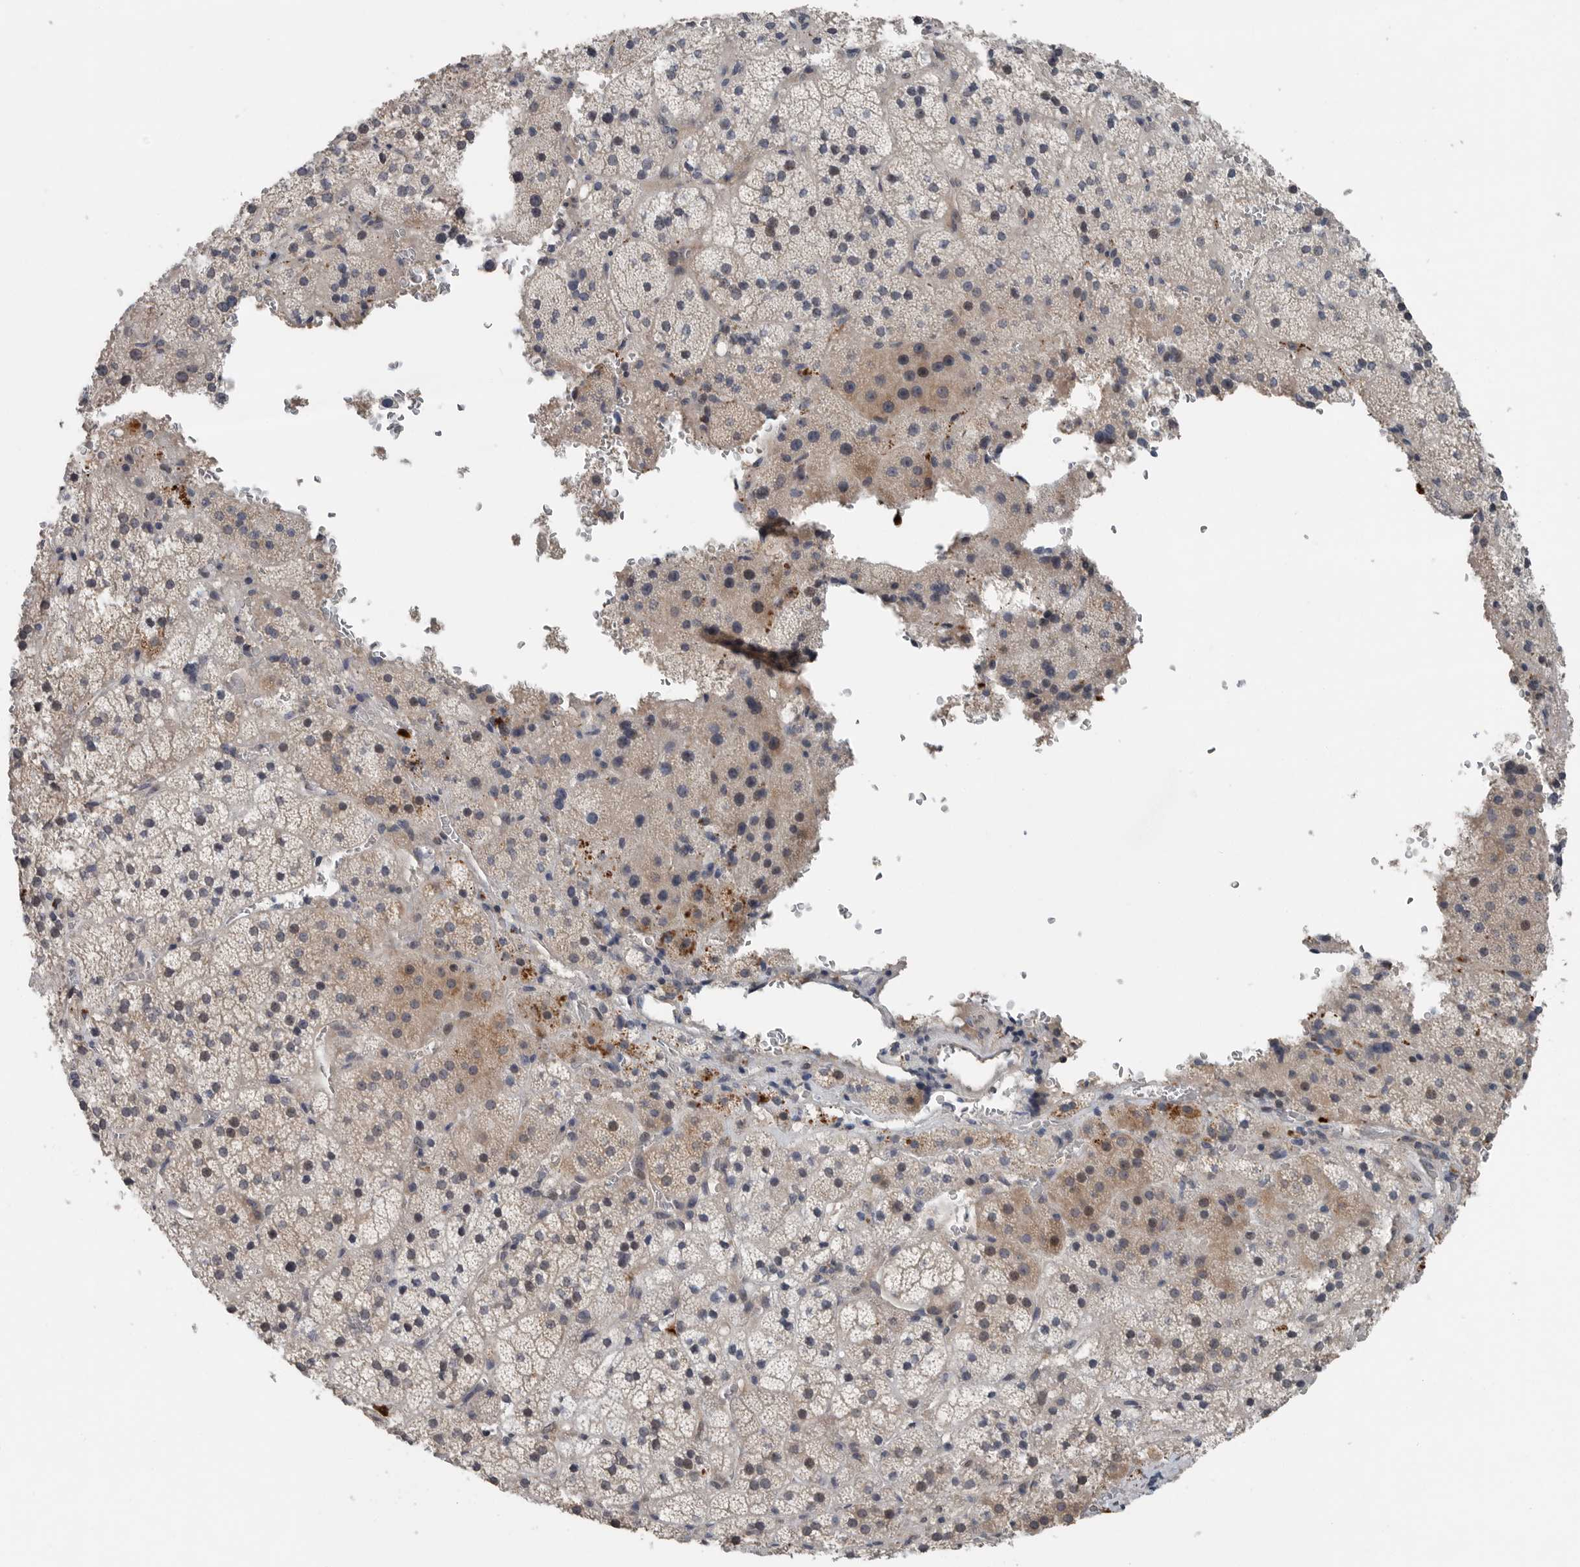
{"staining": {"intensity": "moderate", "quantity": "25%-75%", "location": "cytoplasmic/membranous"}, "tissue": "adrenal gland", "cell_type": "Glandular cells", "image_type": "normal", "snomed": [{"axis": "morphology", "description": "Normal tissue, NOS"}, {"axis": "topography", "description": "Adrenal gland"}], "caption": "Protein analysis of benign adrenal gland reveals moderate cytoplasmic/membranous positivity in about 25%-75% of glandular cells.", "gene": "SCP2", "patient": {"sex": "female", "age": 44}}